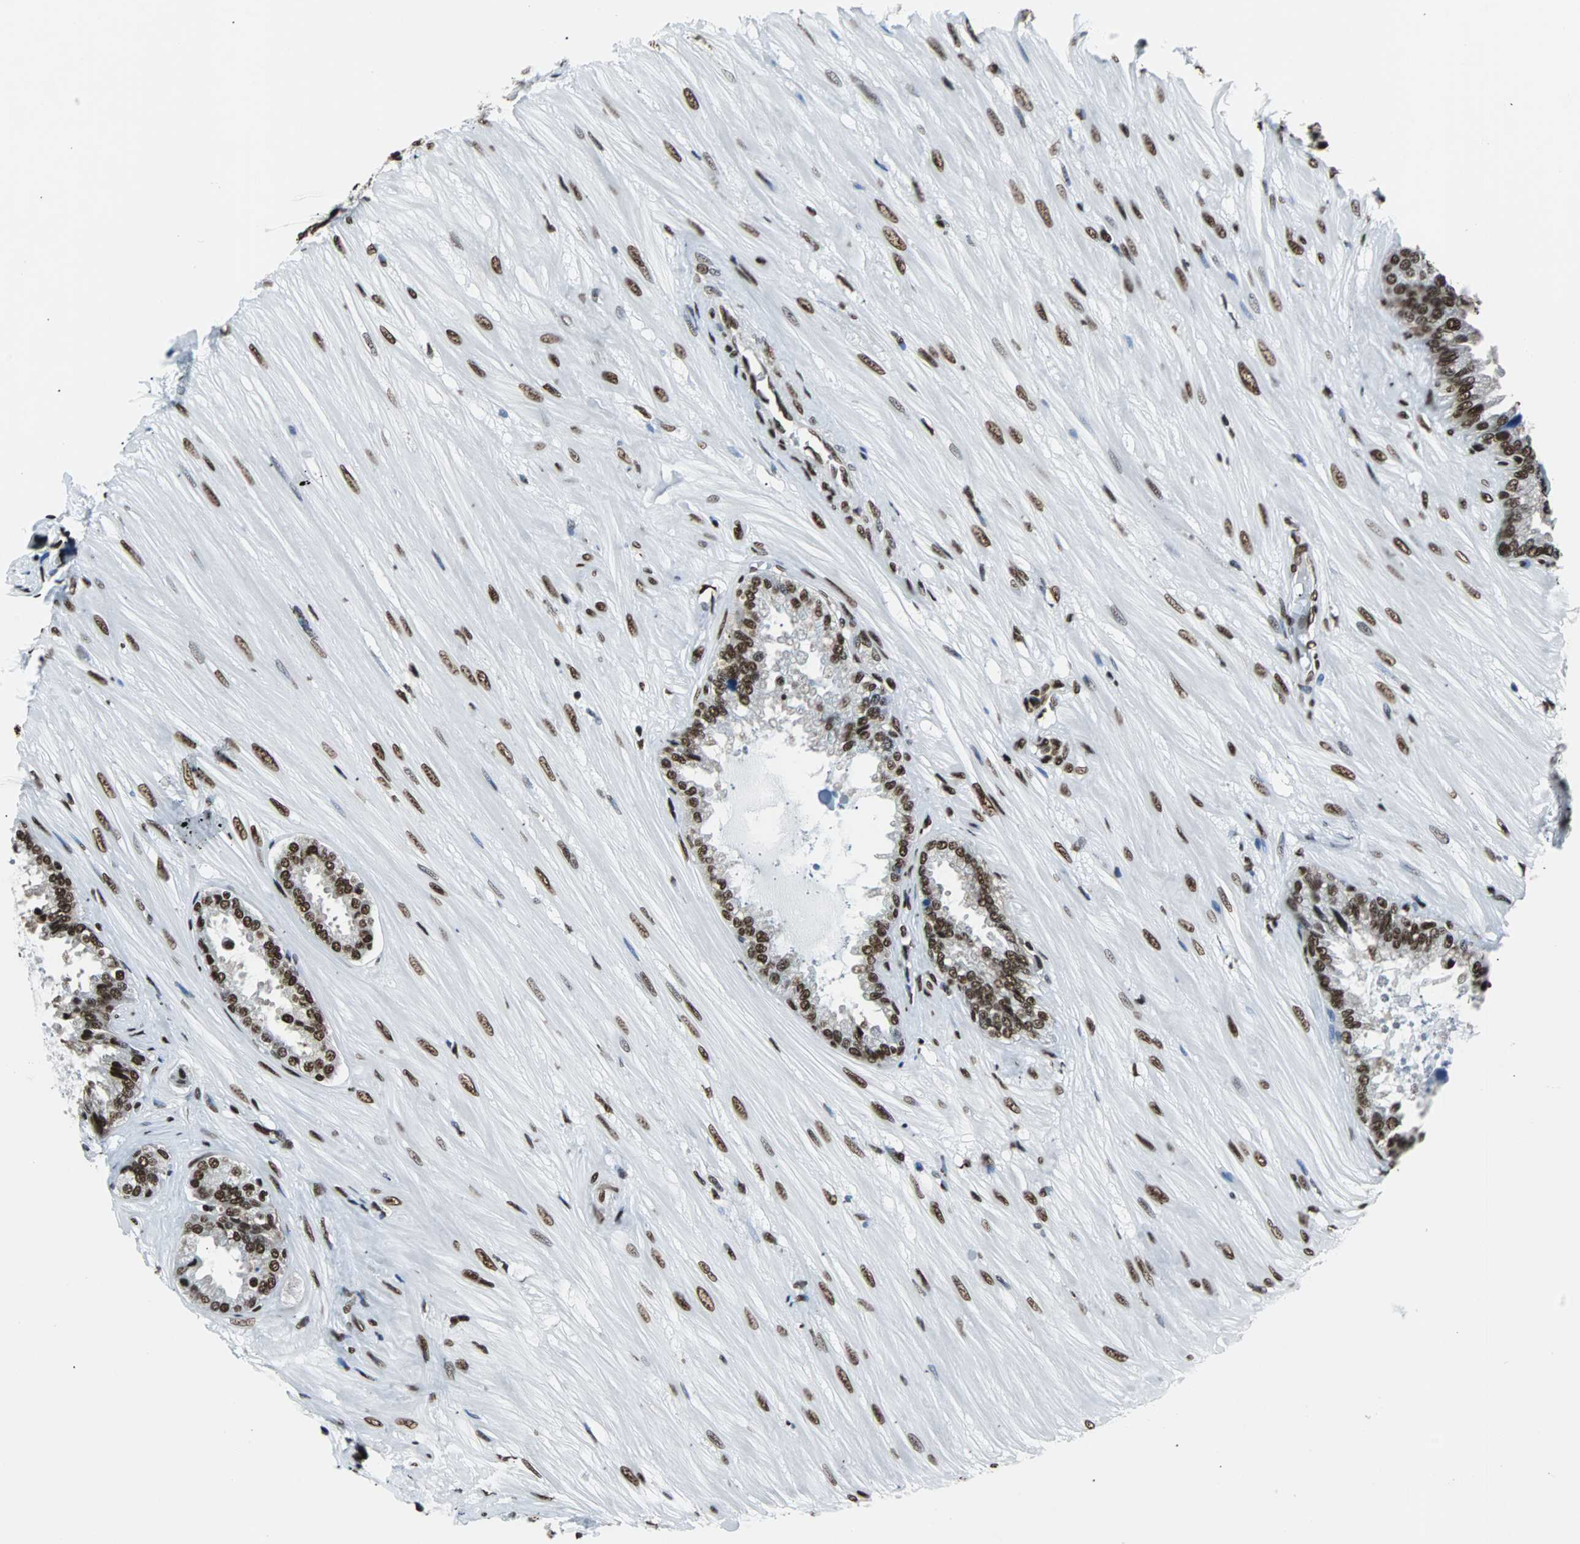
{"staining": {"intensity": "strong", "quantity": ">75%", "location": "nuclear"}, "tissue": "seminal vesicle", "cell_type": "Glandular cells", "image_type": "normal", "snomed": [{"axis": "morphology", "description": "Normal tissue, NOS"}, {"axis": "topography", "description": "Seminal veicle"}], "caption": "The photomicrograph demonstrates staining of benign seminal vesicle, revealing strong nuclear protein positivity (brown color) within glandular cells.", "gene": "FUBP1", "patient": {"sex": "male", "age": 46}}